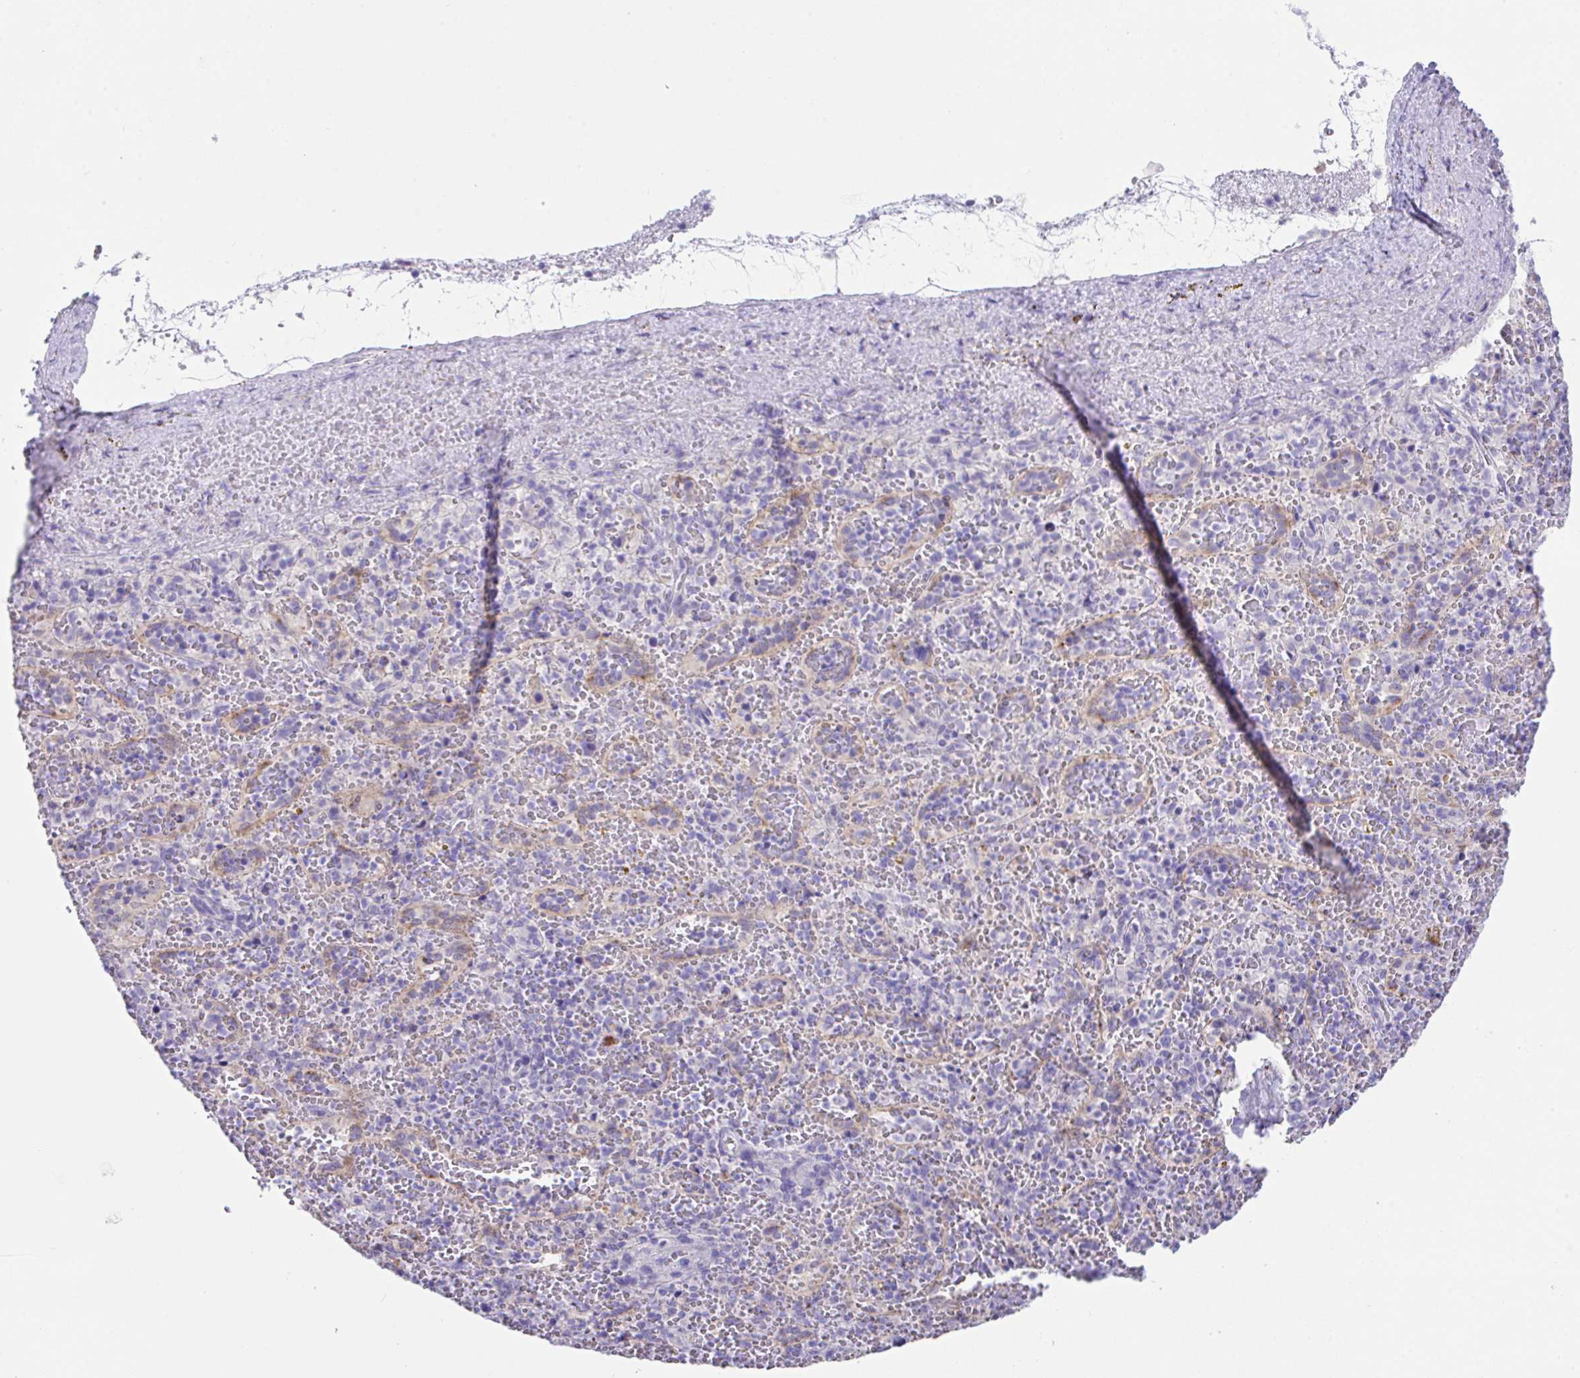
{"staining": {"intensity": "negative", "quantity": "none", "location": "none"}, "tissue": "spleen", "cell_type": "Cells in red pulp", "image_type": "normal", "snomed": [{"axis": "morphology", "description": "Normal tissue, NOS"}, {"axis": "topography", "description": "Spleen"}], "caption": "This micrograph is of benign spleen stained with immunohistochemistry to label a protein in brown with the nuclei are counter-stained blue. There is no positivity in cells in red pulp.", "gene": "HACD4", "patient": {"sex": "female", "age": 50}}